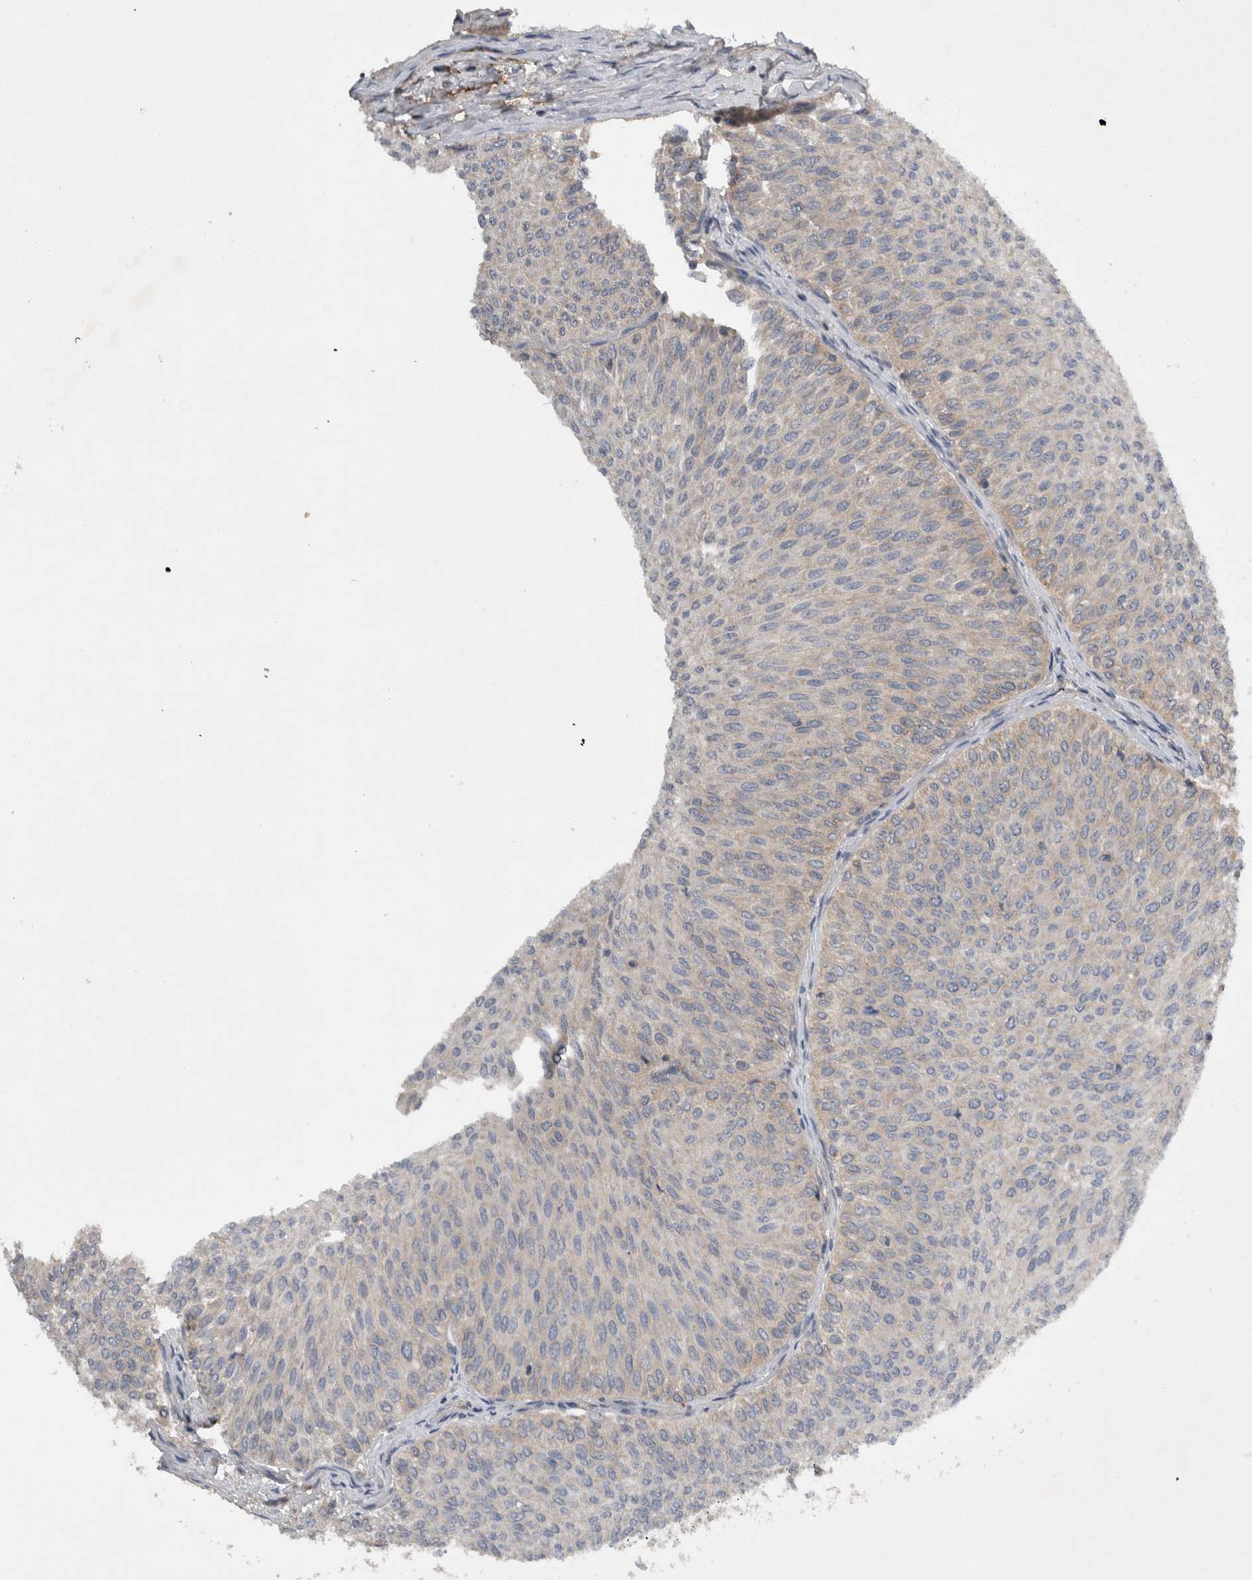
{"staining": {"intensity": "negative", "quantity": "none", "location": "none"}, "tissue": "urothelial cancer", "cell_type": "Tumor cells", "image_type": "cancer", "snomed": [{"axis": "morphology", "description": "Urothelial carcinoma, Low grade"}, {"axis": "topography", "description": "Urinary bladder"}], "caption": "Tumor cells are negative for protein expression in human urothelial cancer.", "gene": "SCARA5", "patient": {"sex": "male", "age": 78}}